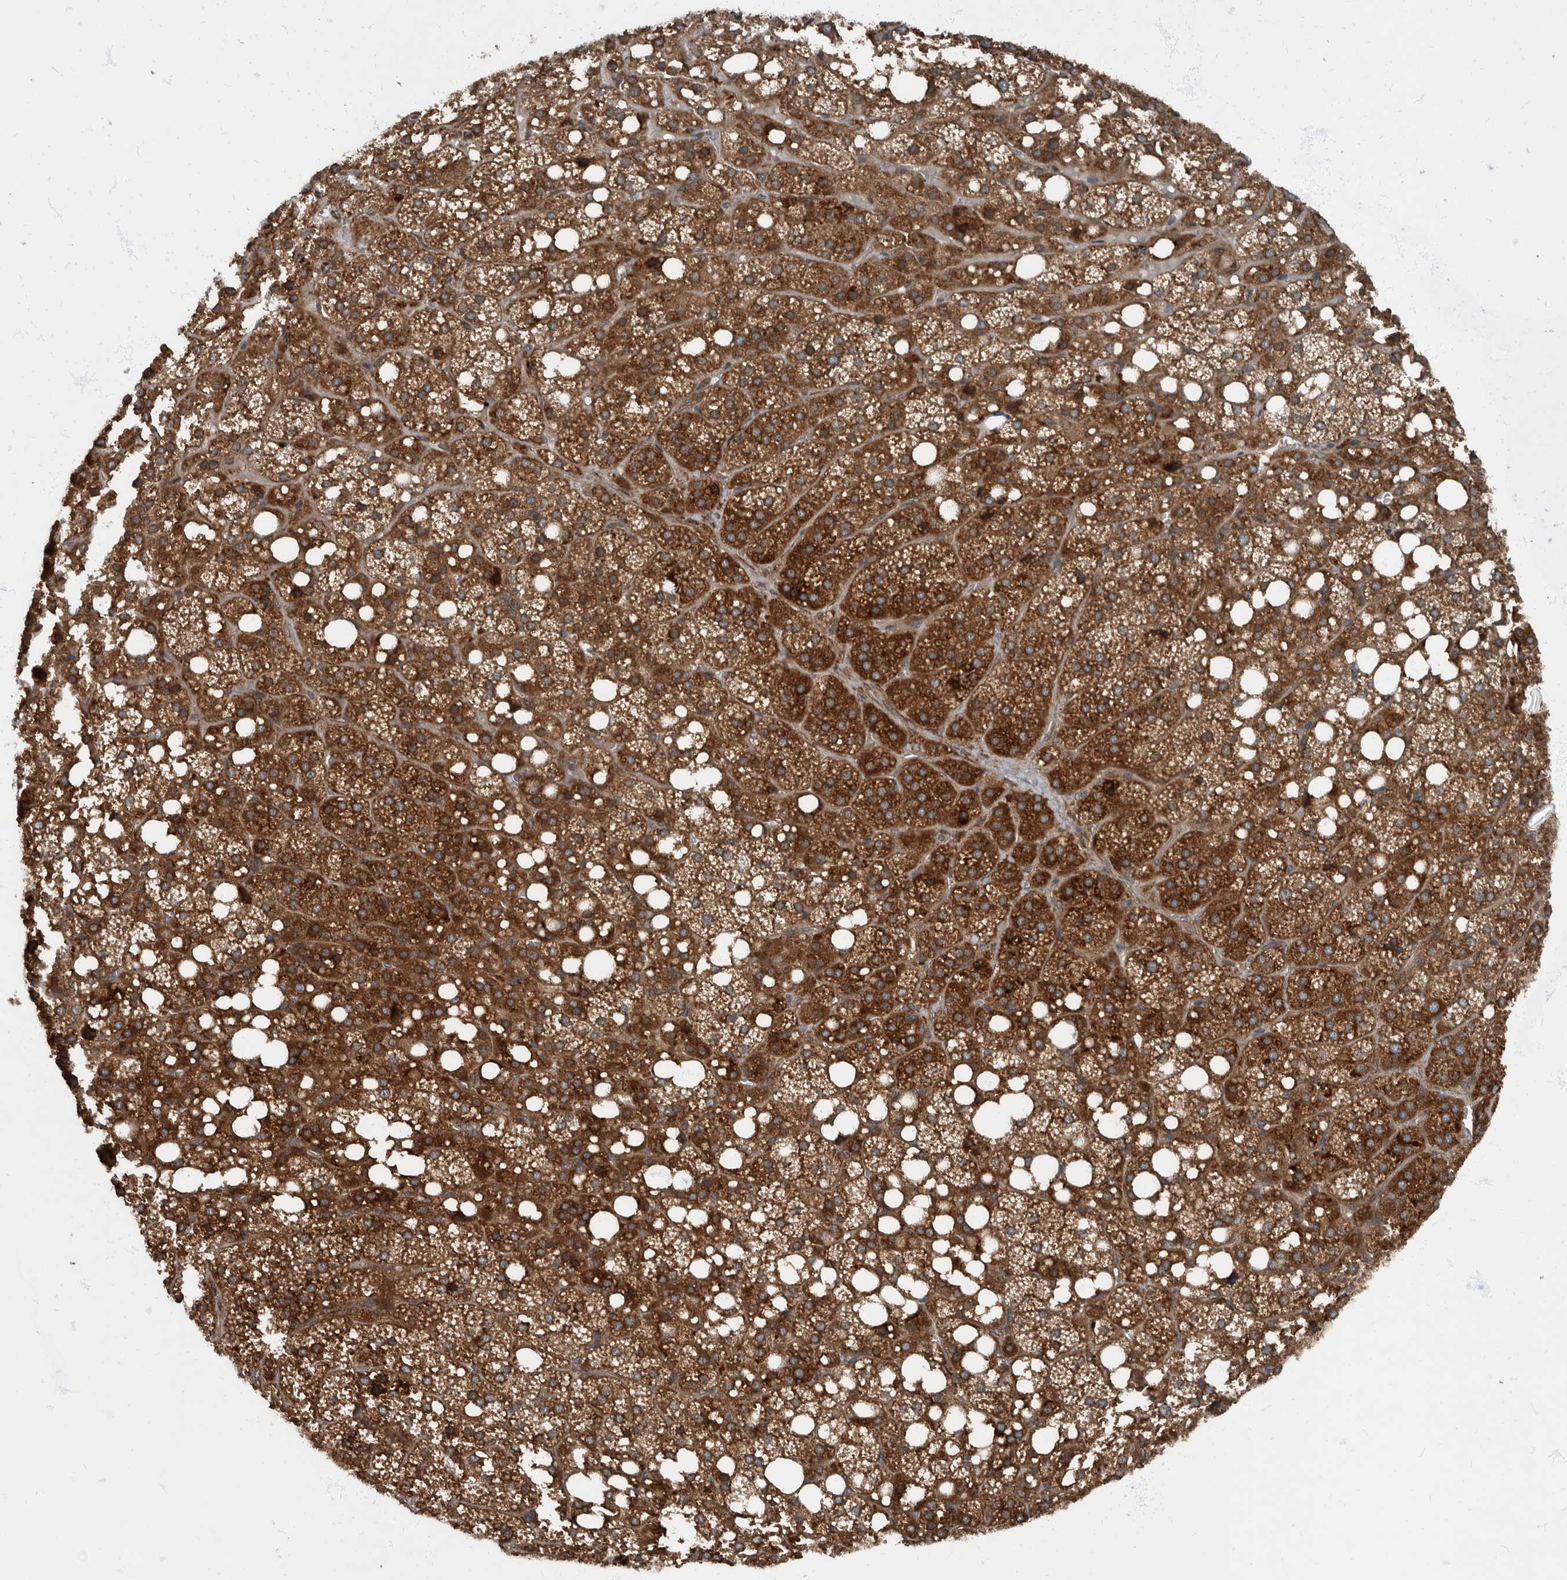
{"staining": {"intensity": "strong", "quantity": ">75%", "location": "cytoplasmic/membranous"}, "tissue": "adrenal gland", "cell_type": "Glandular cells", "image_type": "normal", "snomed": [{"axis": "morphology", "description": "Normal tissue, NOS"}, {"axis": "topography", "description": "Adrenal gland"}], "caption": "There is high levels of strong cytoplasmic/membranous expression in glandular cells of benign adrenal gland, as demonstrated by immunohistochemical staining (brown color).", "gene": "RABGGTB", "patient": {"sex": "female", "age": 59}}